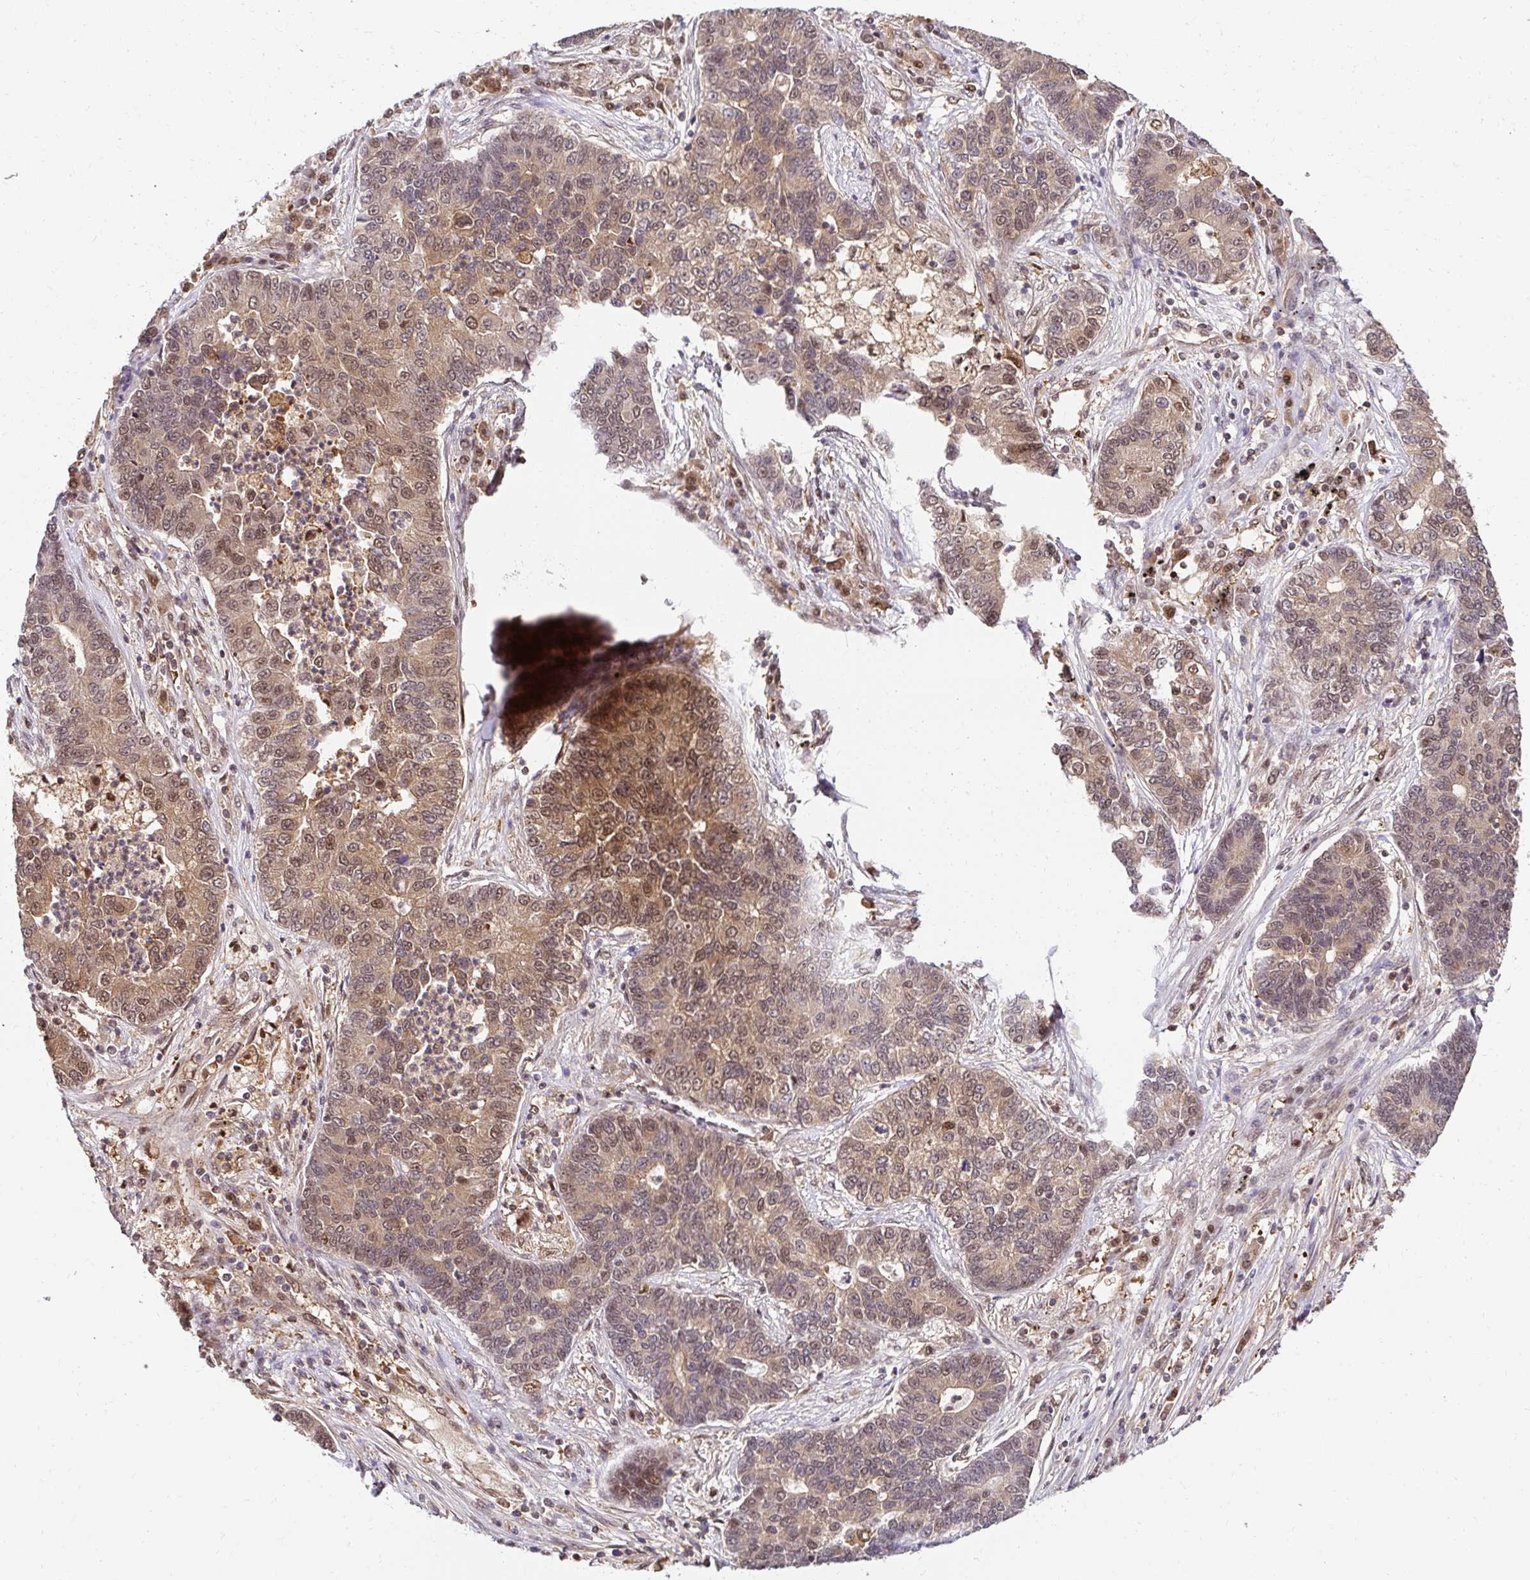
{"staining": {"intensity": "moderate", "quantity": ">75%", "location": "cytoplasmic/membranous,nuclear"}, "tissue": "lung cancer", "cell_type": "Tumor cells", "image_type": "cancer", "snomed": [{"axis": "morphology", "description": "Adenocarcinoma, NOS"}, {"axis": "topography", "description": "Lung"}], "caption": "IHC of human lung adenocarcinoma displays medium levels of moderate cytoplasmic/membranous and nuclear expression in approximately >75% of tumor cells.", "gene": "PSMA4", "patient": {"sex": "female", "age": 57}}